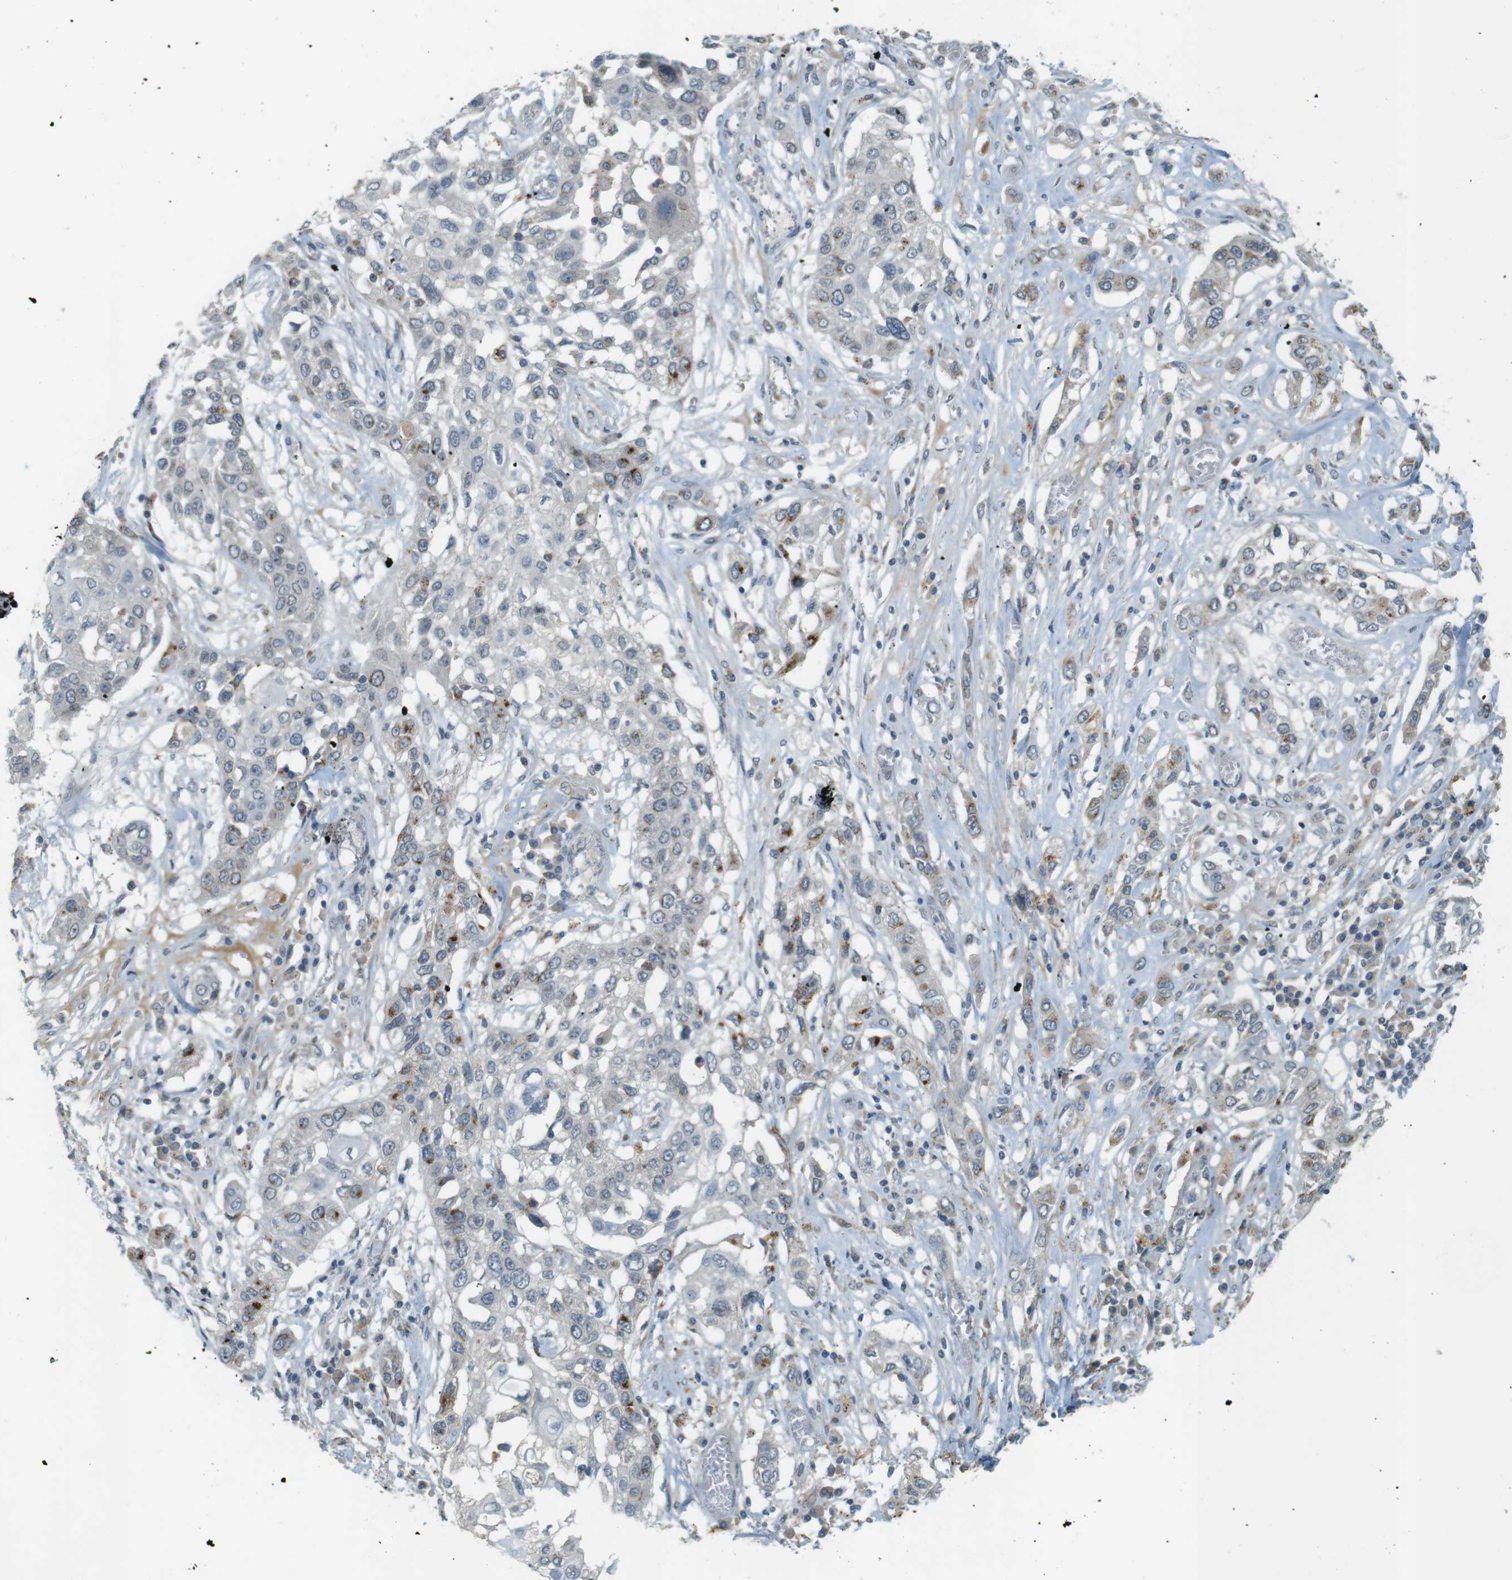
{"staining": {"intensity": "moderate", "quantity": "<25%", "location": "cytoplasmic/membranous"}, "tissue": "lung cancer", "cell_type": "Tumor cells", "image_type": "cancer", "snomed": [{"axis": "morphology", "description": "Squamous cell carcinoma, NOS"}, {"axis": "topography", "description": "Lung"}], "caption": "Immunohistochemistry image of neoplastic tissue: human lung cancer (squamous cell carcinoma) stained using IHC shows low levels of moderate protein expression localized specifically in the cytoplasmic/membranous of tumor cells, appearing as a cytoplasmic/membranous brown color.", "gene": "UGT8", "patient": {"sex": "male", "age": 71}}